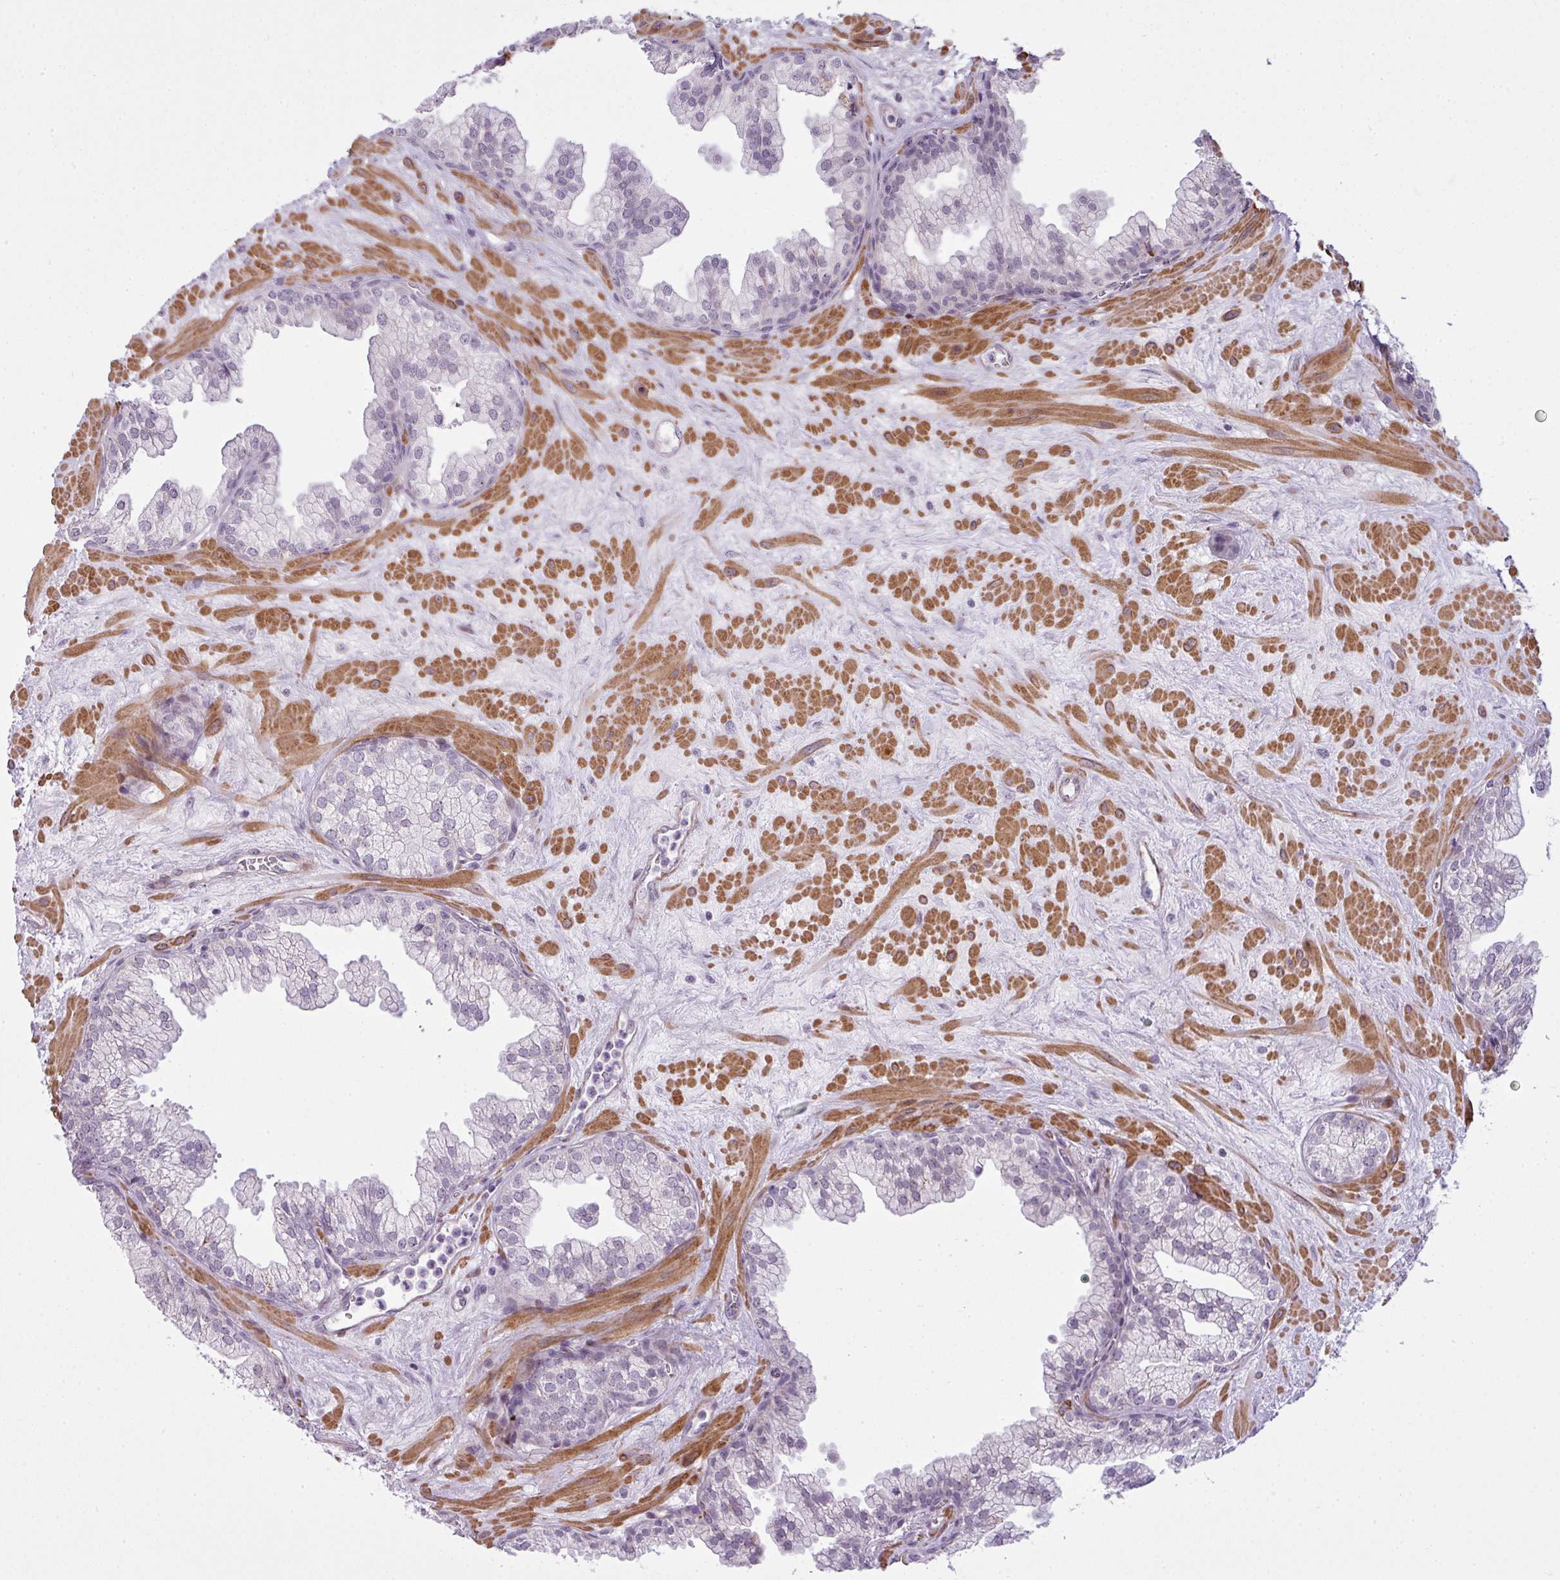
{"staining": {"intensity": "negative", "quantity": "none", "location": "none"}, "tissue": "prostate", "cell_type": "Glandular cells", "image_type": "normal", "snomed": [{"axis": "morphology", "description": "Normal tissue, NOS"}, {"axis": "topography", "description": "Prostate"}, {"axis": "topography", "description": "Peripheral nerve tissue"}], "caption": "Glandular cells show no significant protein positivity in normal prostate. (DAB IHC with hematoxylin counter stain).", "gene": "ZNF688", "patient": {"sex": "male", "age": 61}}